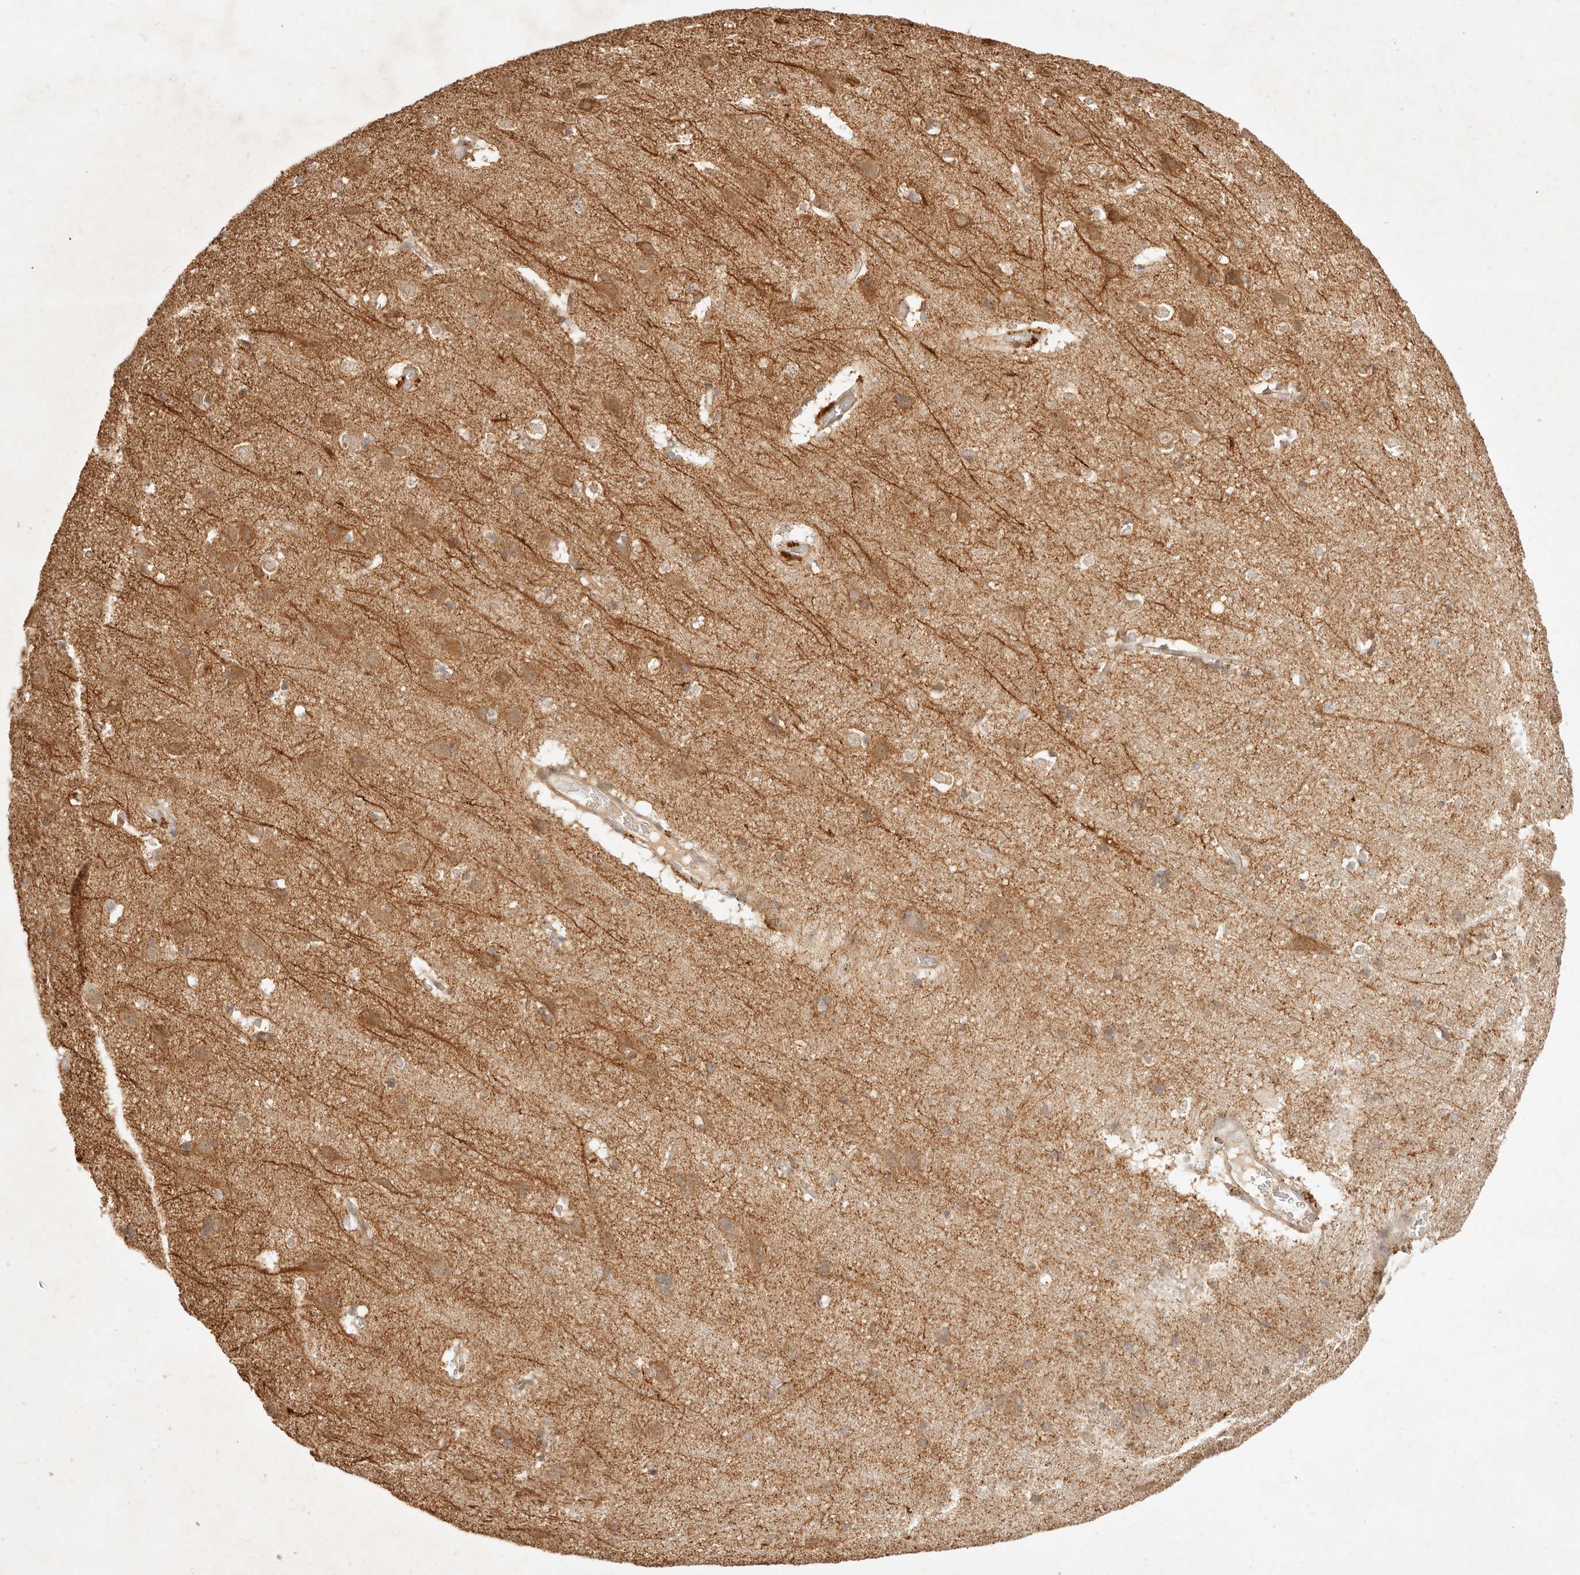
{"staining": {"intensity": "weak", "quantity": "25%-75%", "location": "cytoplasmic/membranous"}, "tissue": "cerebral cortex", "cell_type": "Endothelial cells", "image_type": "normal", "snomed": [{"axis": "morphology", "description": "Normal tissue, NOS"}, {"axis": "topography", "description": "Cerebral cortex"}], "caption": "Cerebral cortex stained with immunohistochemistry exhibits weak cytoplasmic/membranous expression in approximately 25%-75% of endothelial cells.", "gene": "CPLANE2", "patient": {"sex": "male", "age": 54}}